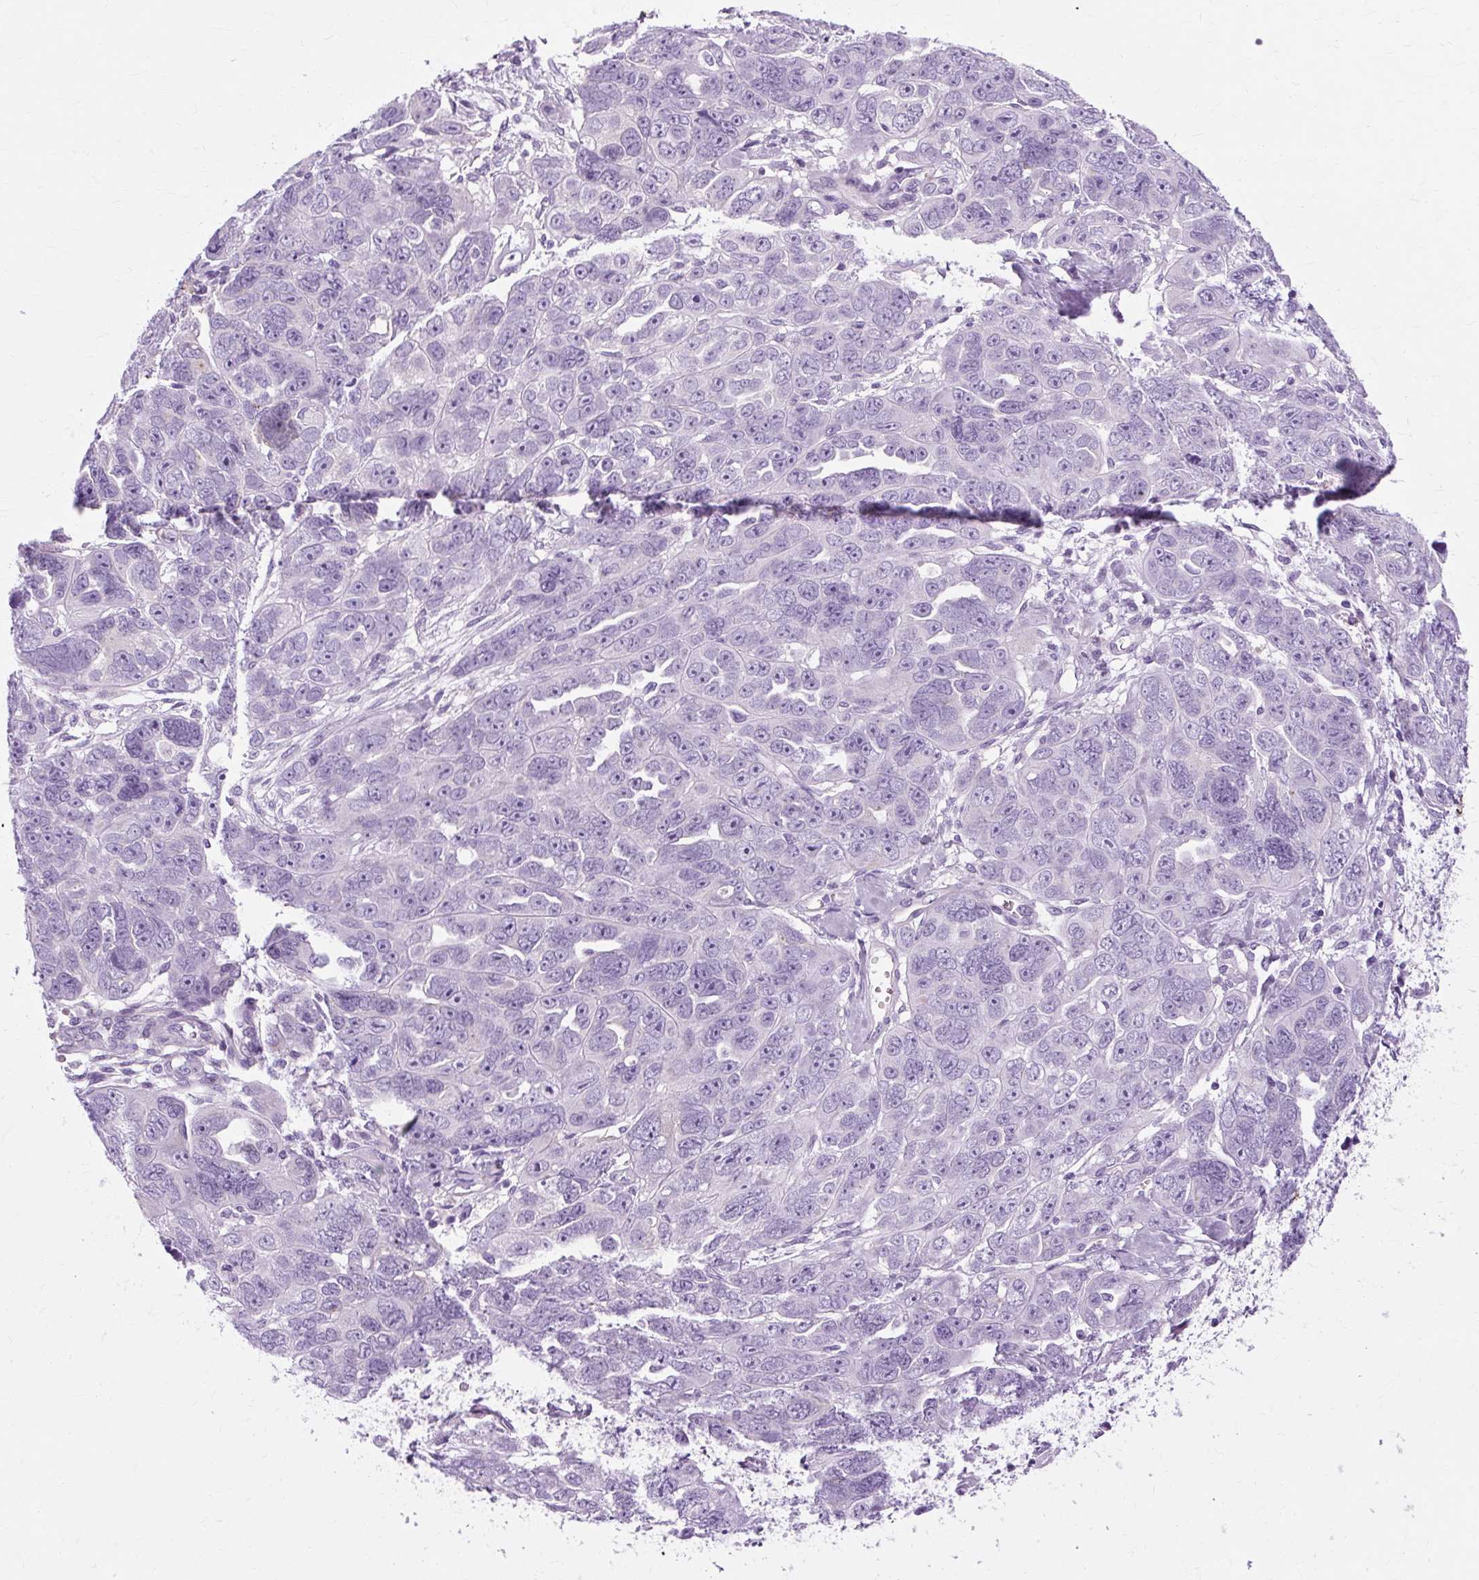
{"staining": {"intensity": "negative", "quantity": "none", "location": "none"}, "tissue": "ovarian cancer", "cell_type": "Tumor cells", "image_type": "cancer", "snomed": [{"axis": "morphology", "description": "Cystadenocarcinoma, serous, NOS"}, {"axis": "topography", "description": "Ovary"}], "caption": "An immunohistochemistry (IHC) photomicrograph of ovarian cancer is shown. There is no staining in tumor cells of ovarian cancer. (Immunohistochemistry (ihc), brightfield microscopy, high magnification).", "gene": "TMEM89", "patient": {"sex": "female", "age": 63}}